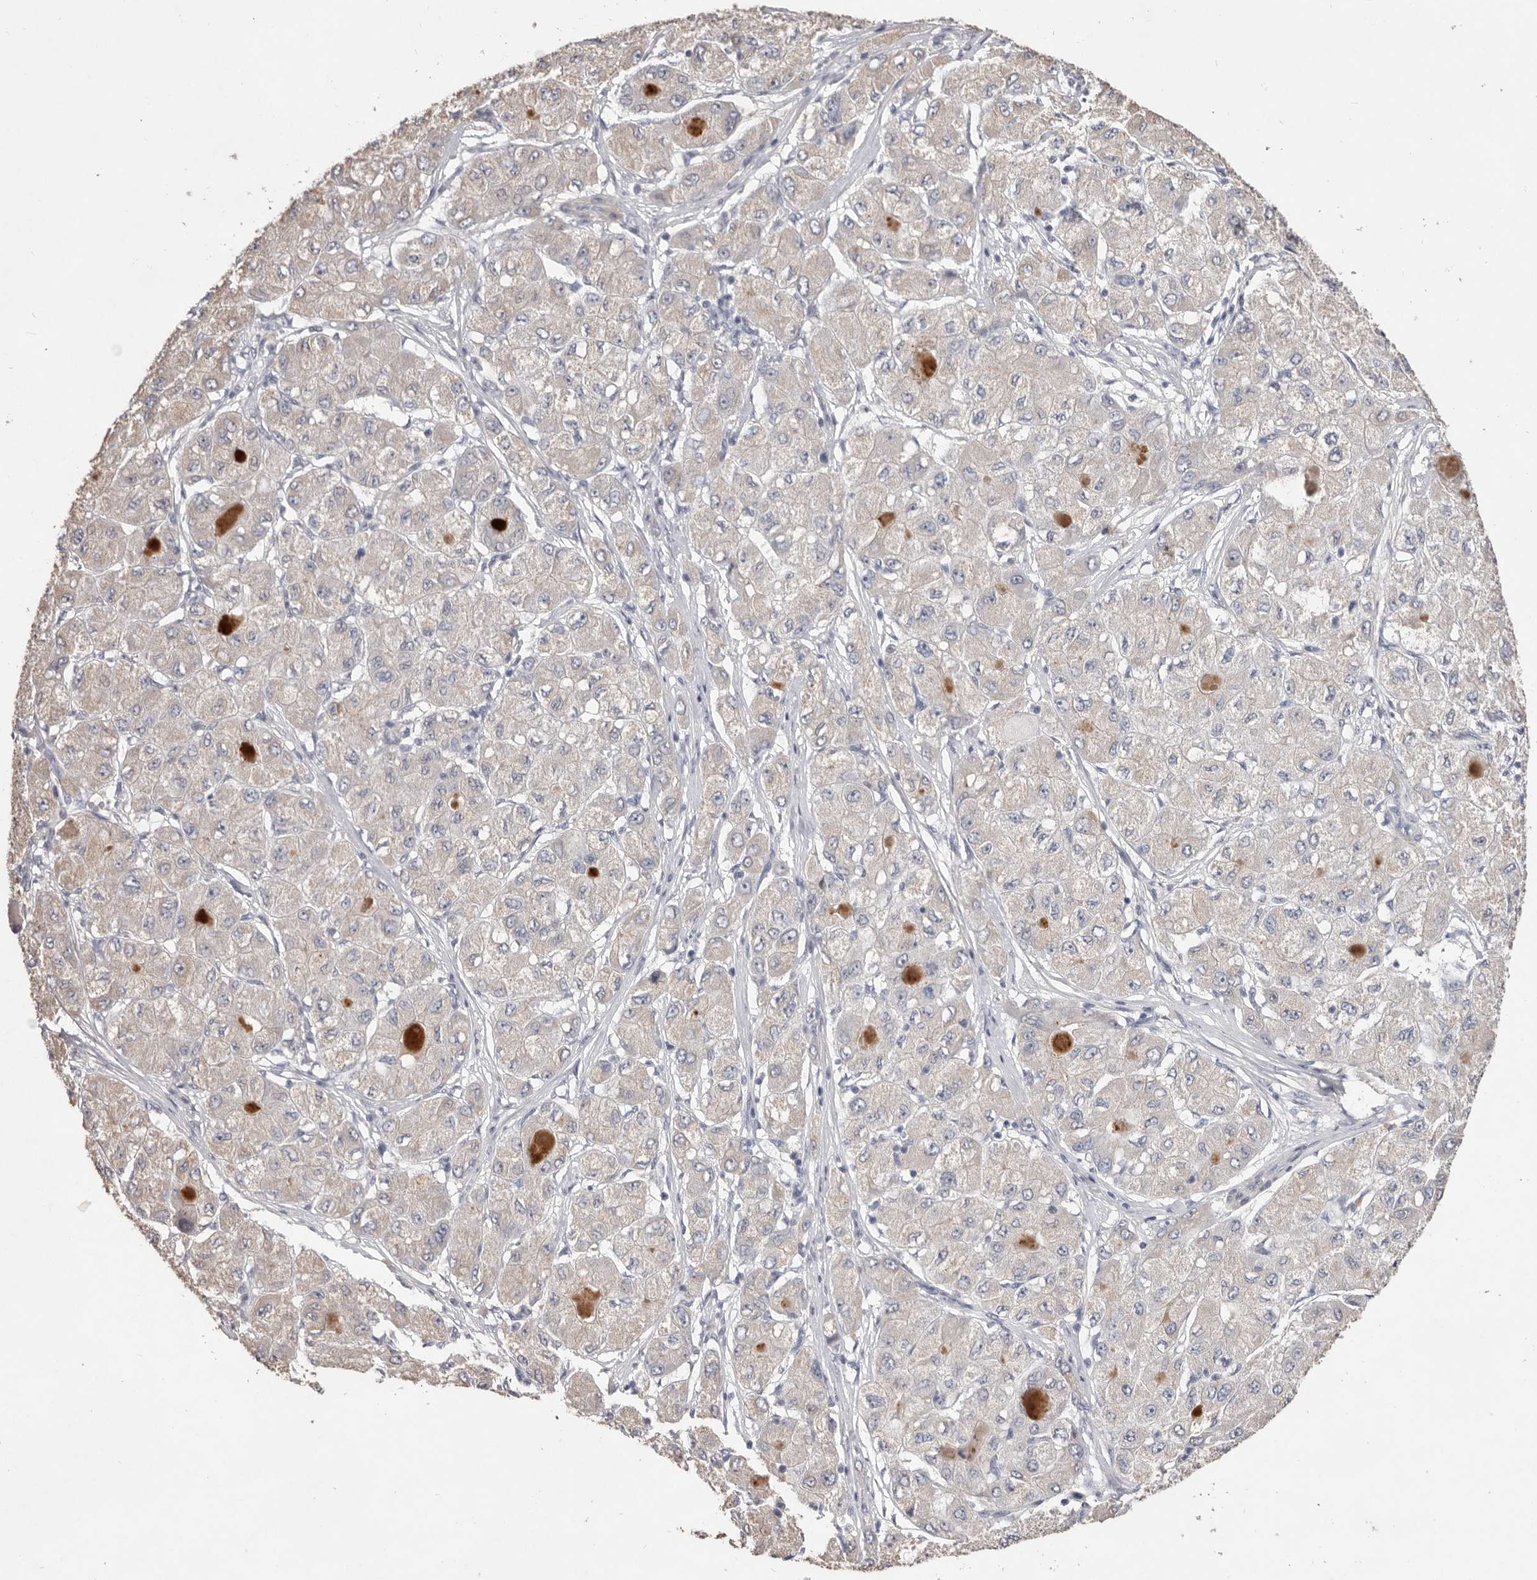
{"staining": {"intensity": "negative", "quantity": "none", "location": "none"}, "tissue": "liver cancer", "cell_type": "Tumor cells", "image_type": "cancer", "snomed": [{"axis": "morphology", "description": "Carcinoma, Hepatocellular, NOS"}, {"axis": "topography", "description": "Liver"}], "caption": "IHC image of human liver hepatocellular carcinoma stained for a protein (brown), which shows no expression in tumor cells.", "gene": "ZYG11B", "patient": {"sex": "male", "age": 80}}